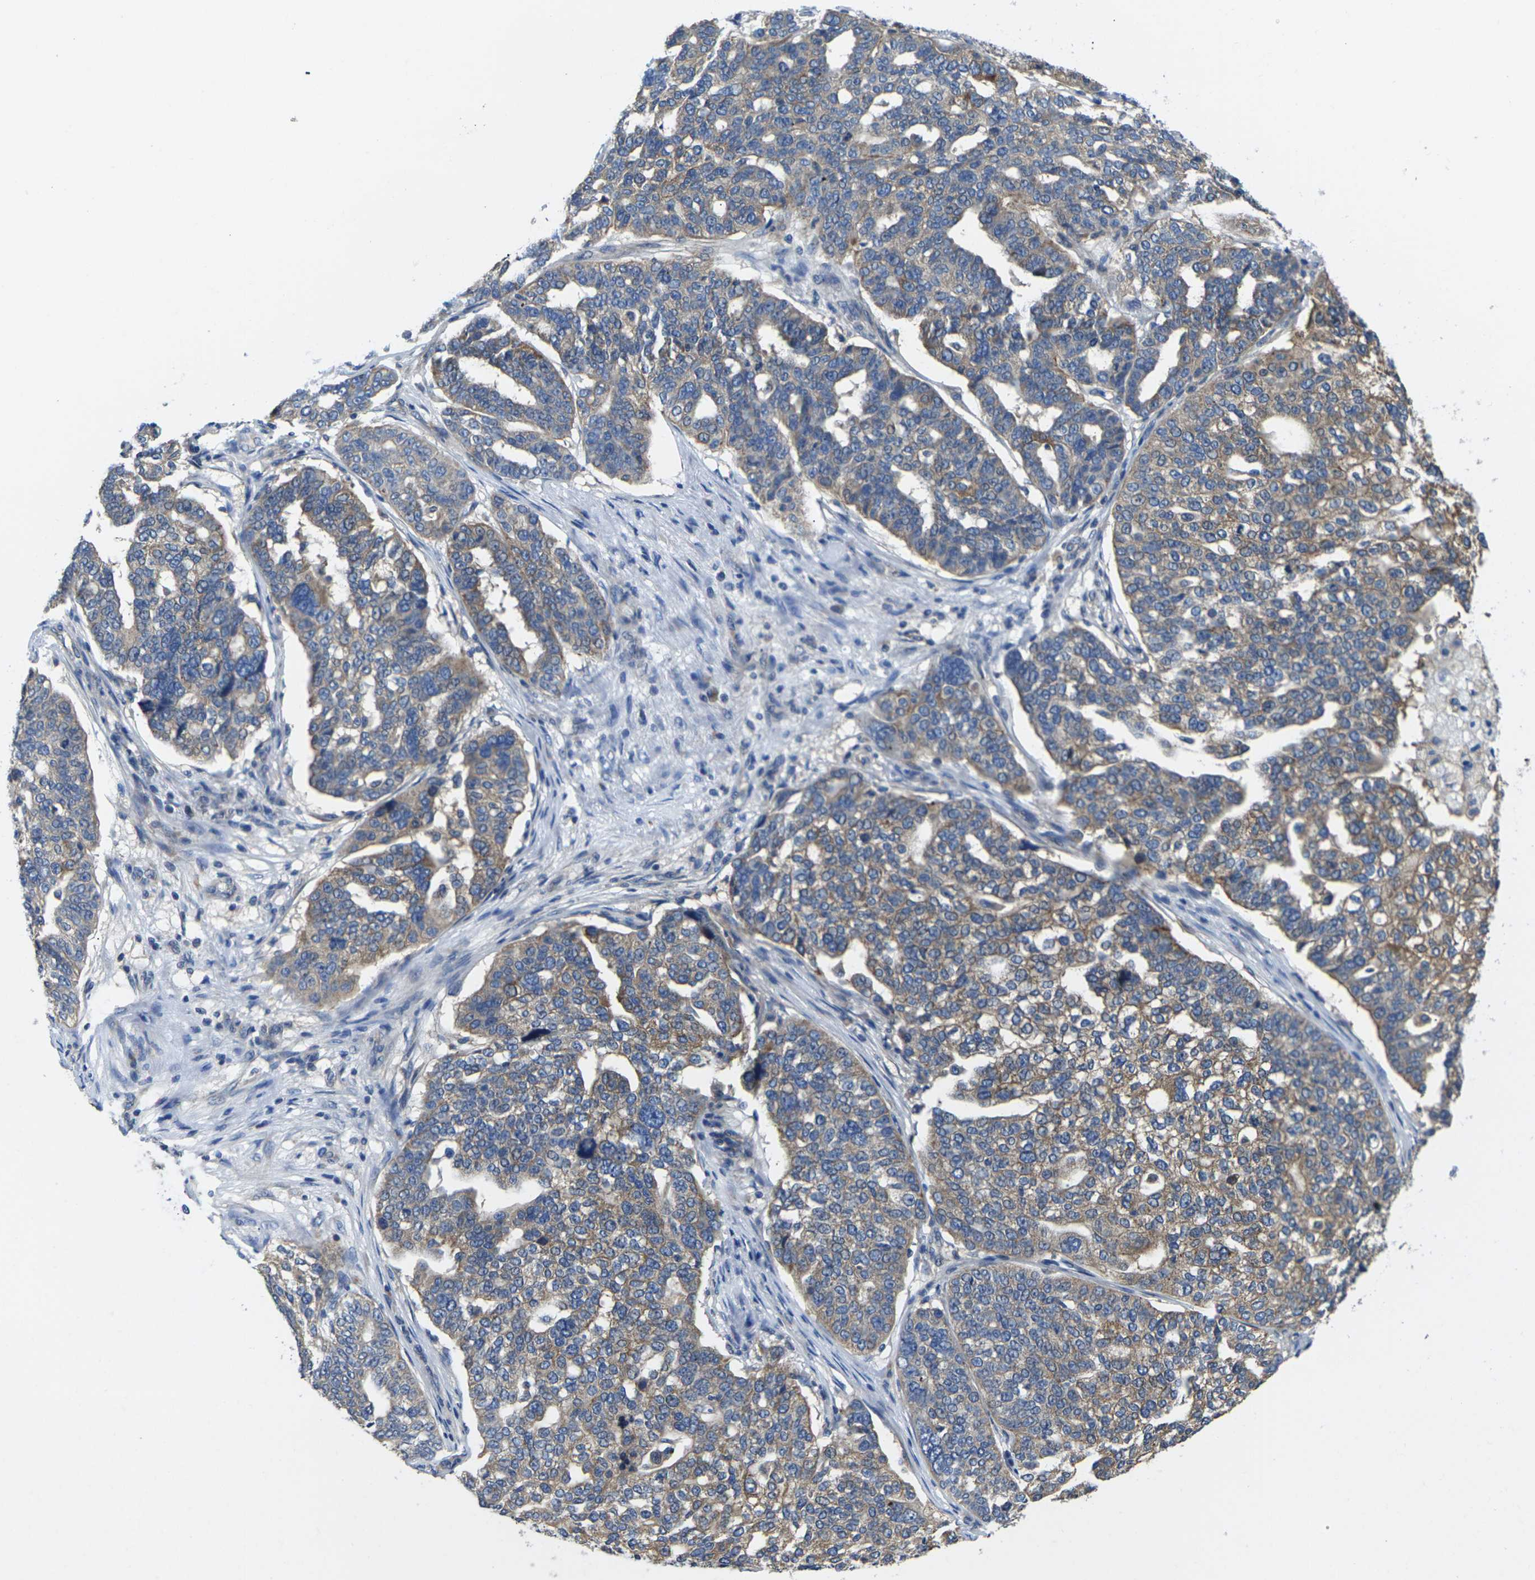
{"staining": {"intensity": "moderate", "quantity": "25%-75%", "location": "cytoplasmic/membranous"}, "tissue": "ovarian cancer", "cell_type": "Tumor cells", "image_type": "cancer", "snomed": [{"axis": "morphology", "description": "Cystadenocarcinoma, serous, NOS"}, {"axis": "topography", "description": "Ovary"}], "caption": "Ovarian cancer stained with DAB IHC displays medium levels of moderate cytoplasmic/membranous expression in approximately 25%-75% of tumor cells.", "gene": "TMCC2", "patient": {"sex": "female", "age": 59}}